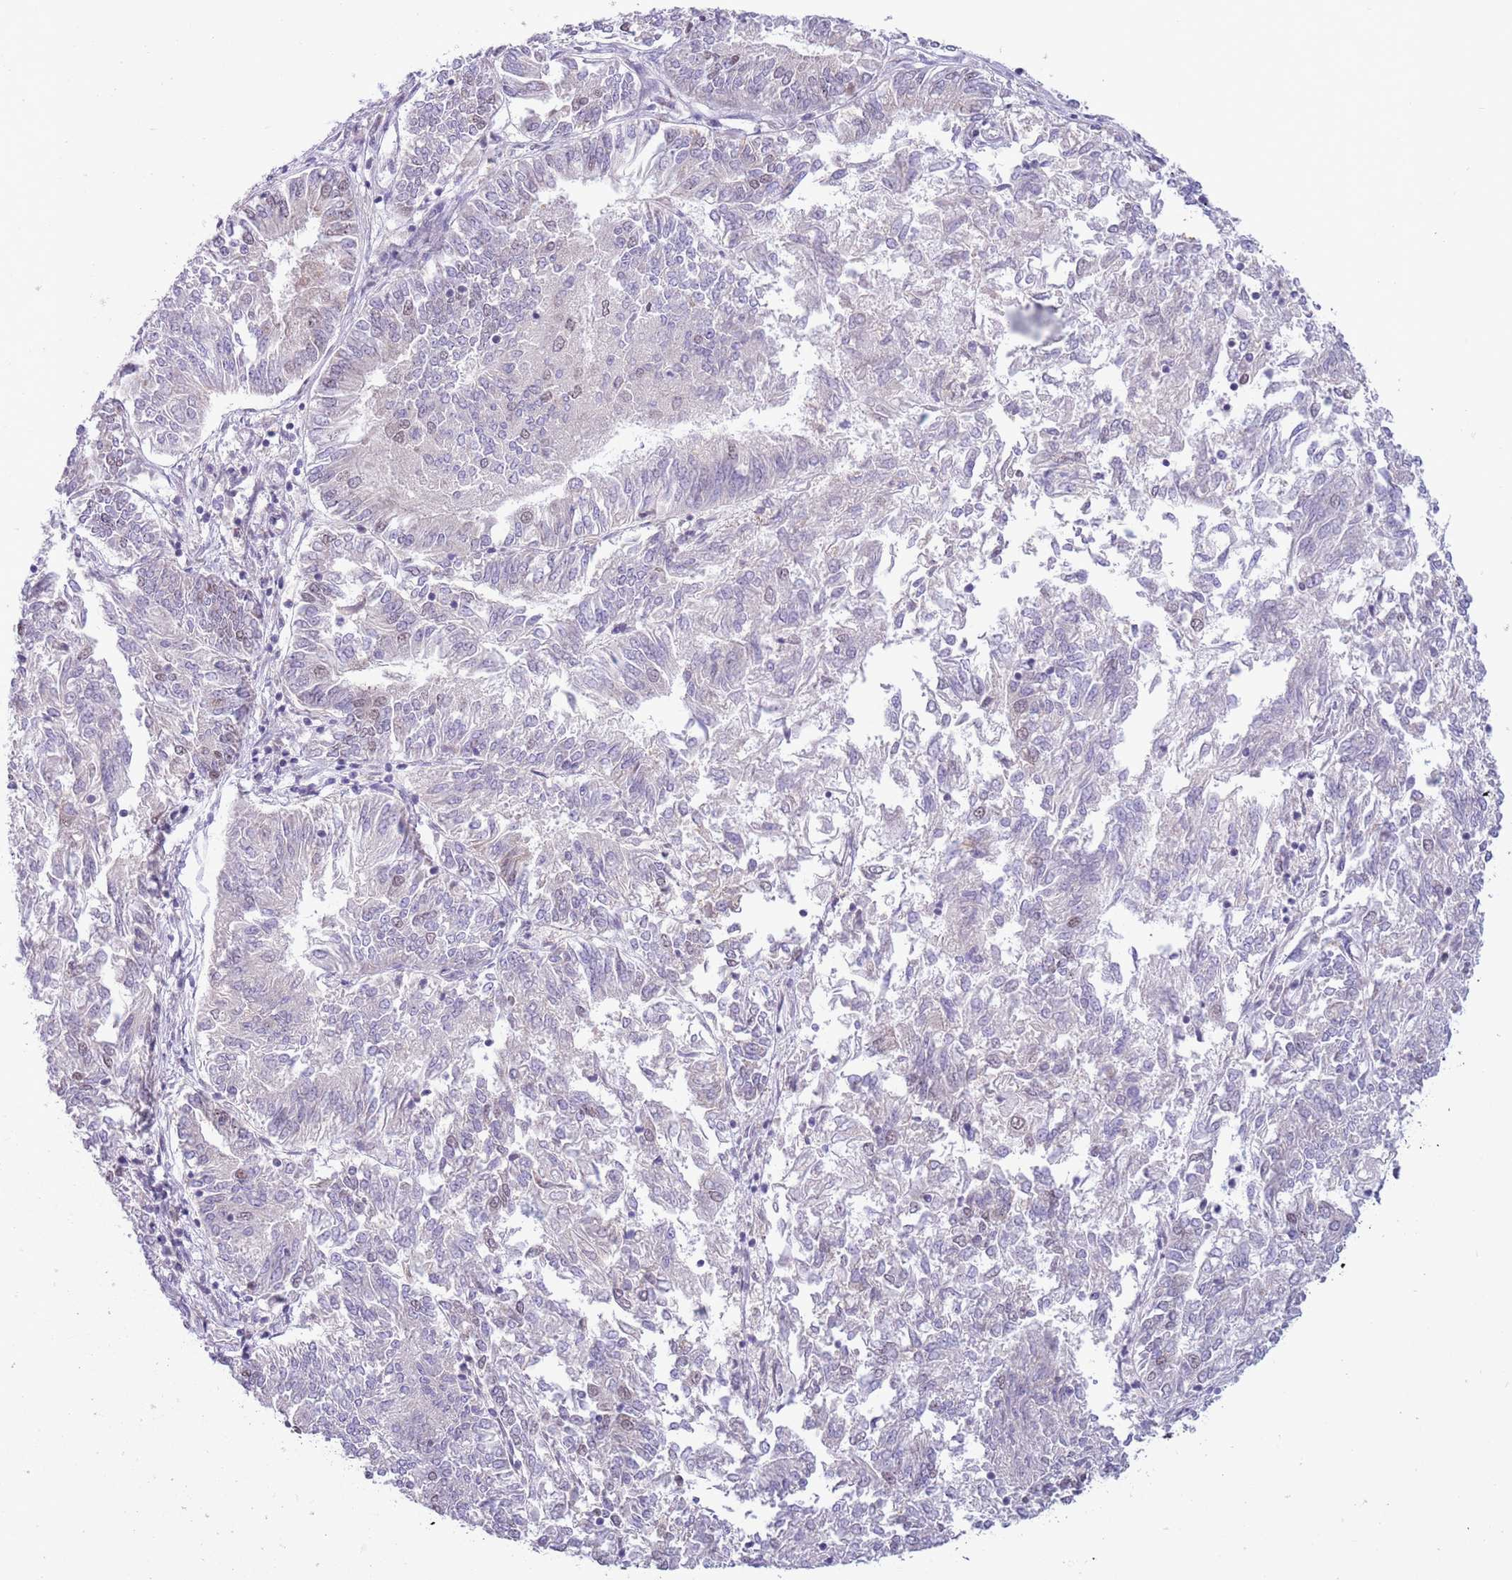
{"staining": {"intensity": "negative", "quantity": "none", "location": "none"}, "tissue": "endometrial cancer", "cell_type": "Tumor cells", "image_type": "cancer", "snomed": [{"axis": "morphology", "description": "Adenocarcinoma, NOS"}, {"axis": "topography", "description": "Endometrium"}], "caption": "A histopathology image of human adenocarcinoma (endometrial) is negative for staining in tumor cells.", "gene": "ZNF576", "patient": {"sex": "female", "age": 58}}